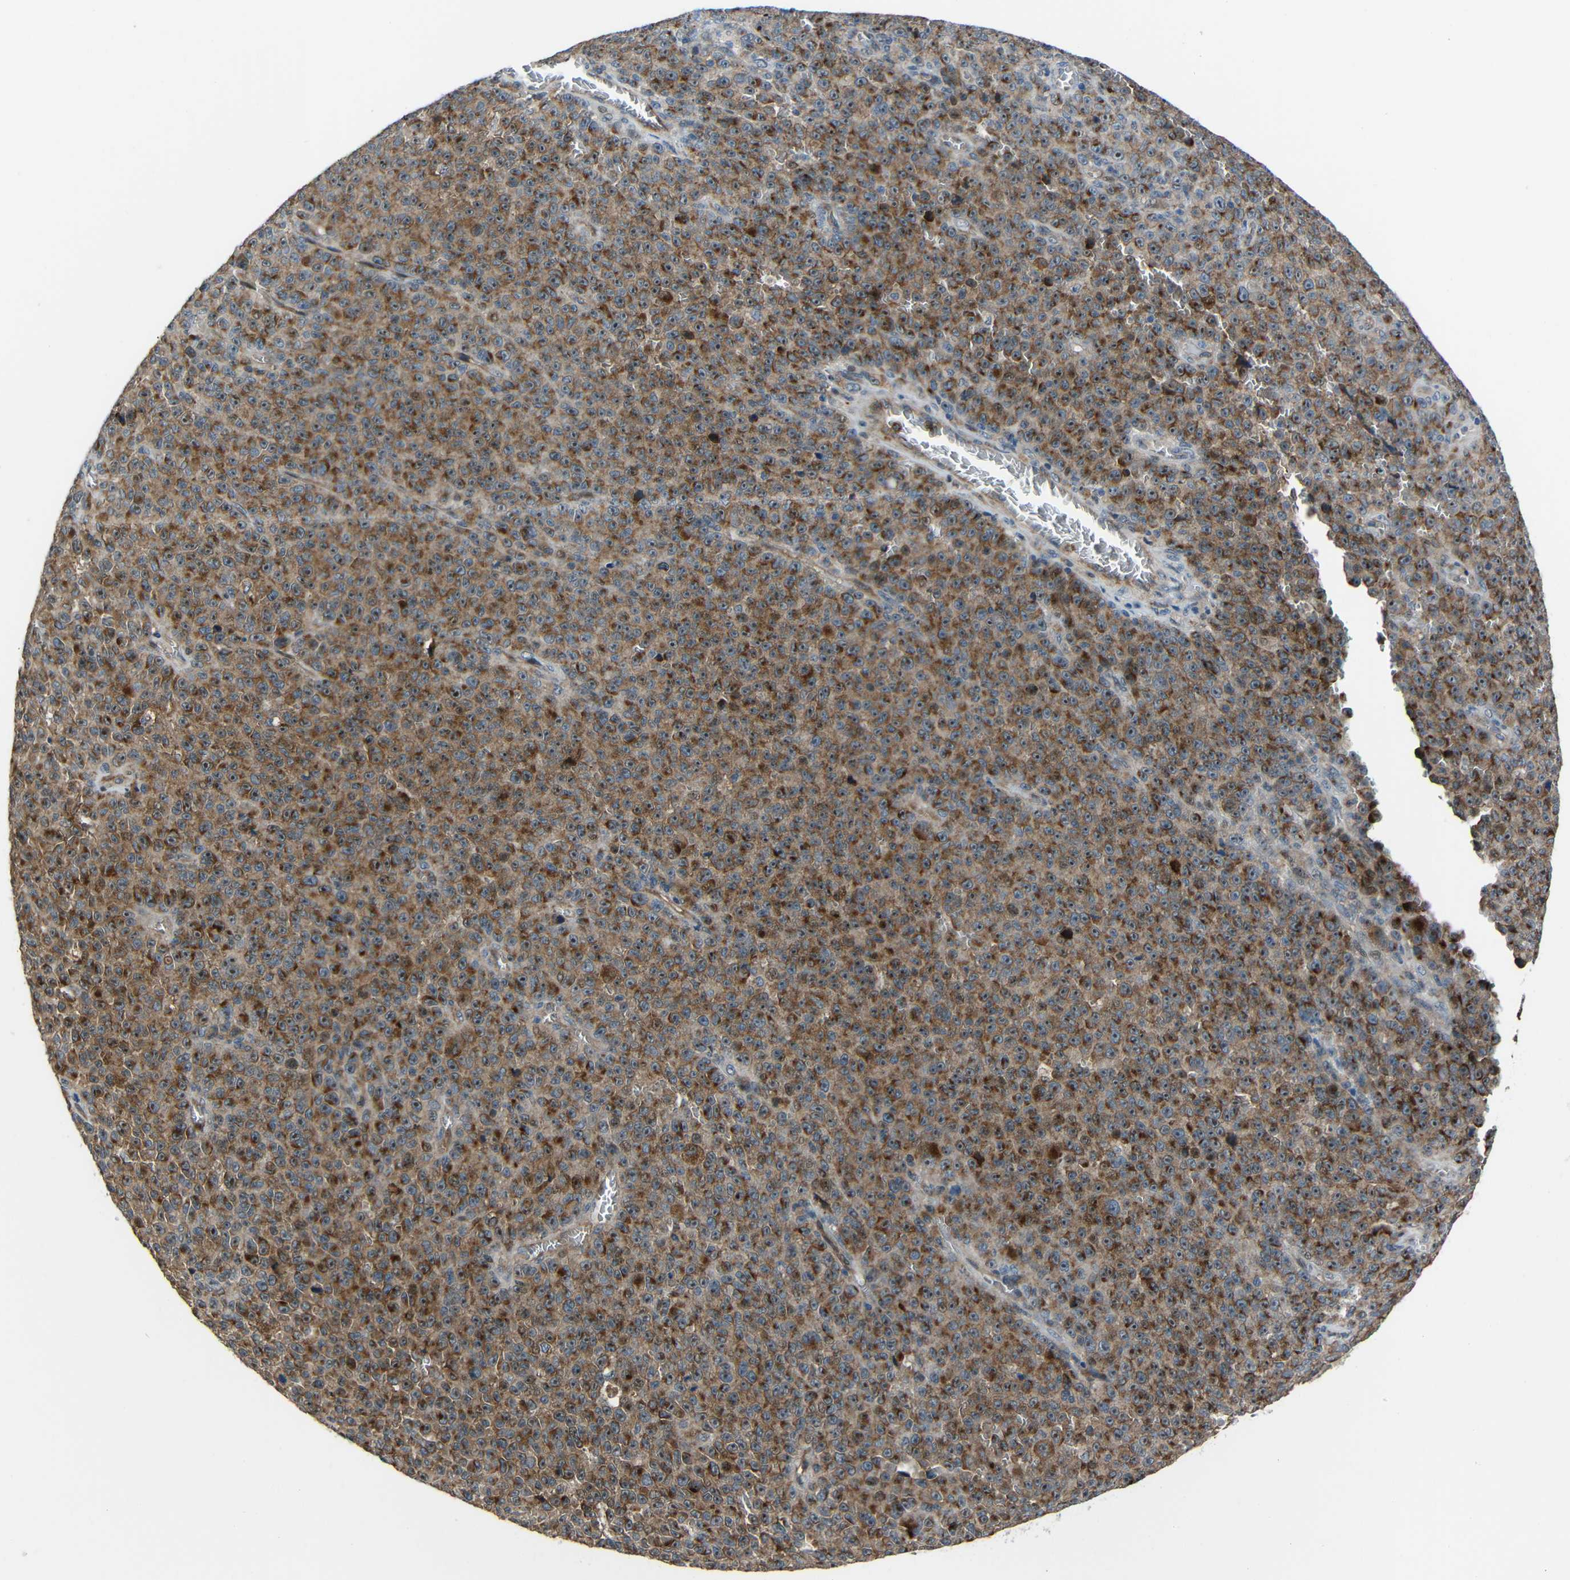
{"staining": {"intensity": "moderate", "quantity": ">75%", "location": "cytoplasmic/membranous,nuclear"}, "tissue": "melanoma", "cell_type": "Tumor cells", "image_type": "cancer", "snomed": [{"axis": "morphology", "description": "Malignant melanoma, NOS"}, {"axis": "topography", "description": "Skin"}], "caption": "Melanoma stained for a protein exhibits moderate cytoplasmic/membranous and nuclear positivity in tumor cells.", "gene": "DNAJC5", "patient": {"sex": "female", "age": 82}}